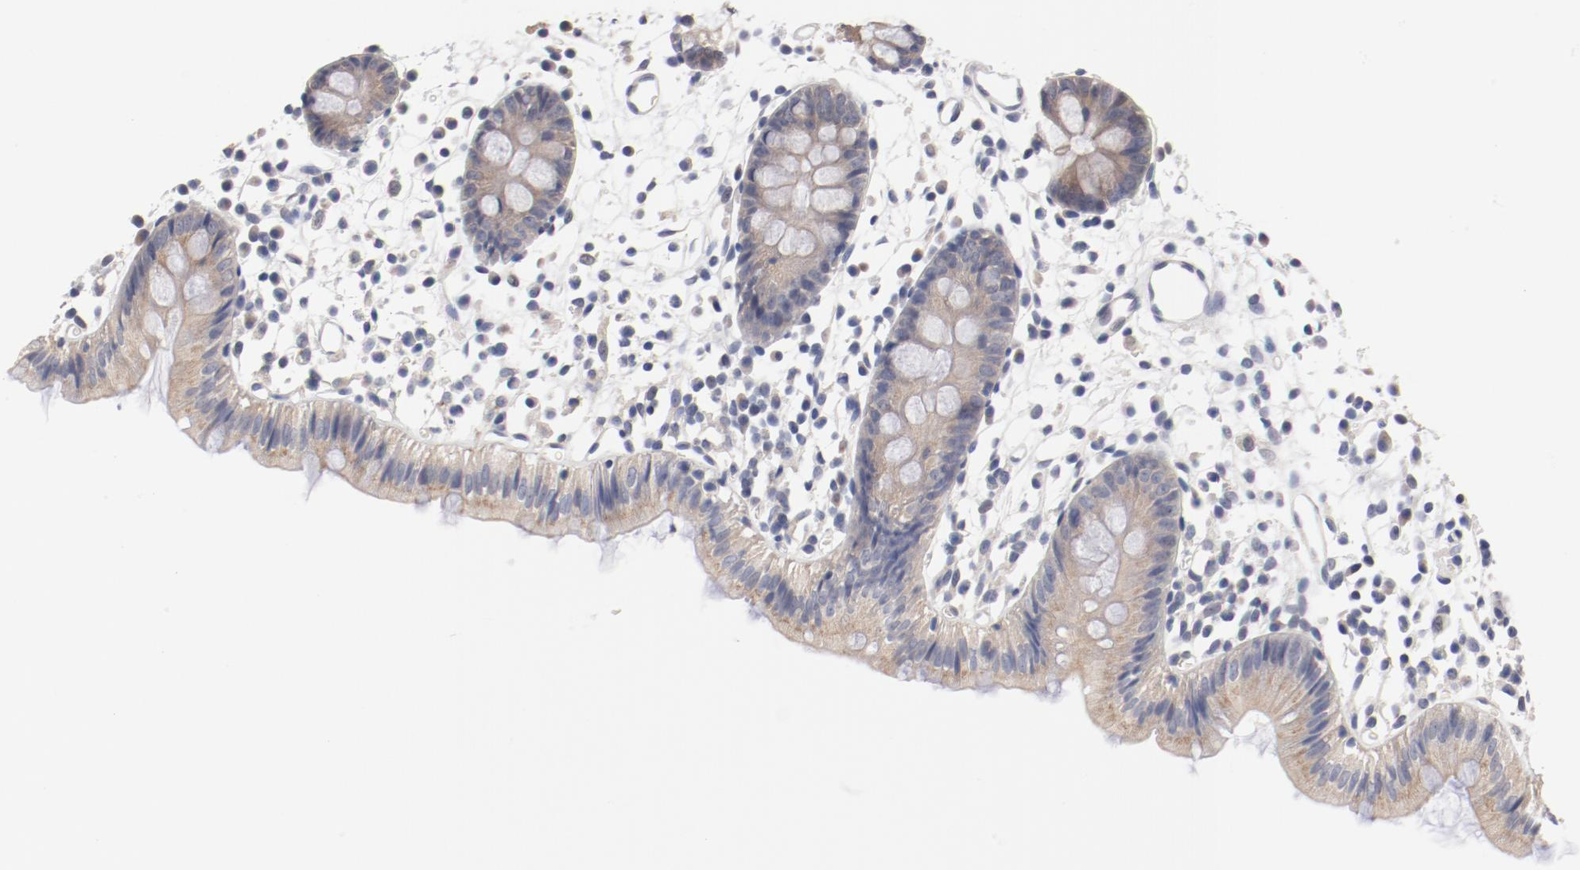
{"staining": {"intensity": "negative", "quantity": "none", "location": "none"}, "tissue": "colon", "cell_type": "Endothelial cells", "image_type": "normal", "snomed": [{"axis": "morphology", "description": "Normal tissue, NOS"}, {"axis": "topography", "description": "Colon"}], "caption": "Immunohistochemical staining of normal colon displays no significant expression in endothelial cells. (Stains: DAB immunohistochemistry (IHC) with hematoxylin counter stain, Microscopy: brightfield microscopy at high magnification).", "gene": "GPR143", "patient": {"sex": "male", "age": 14}}